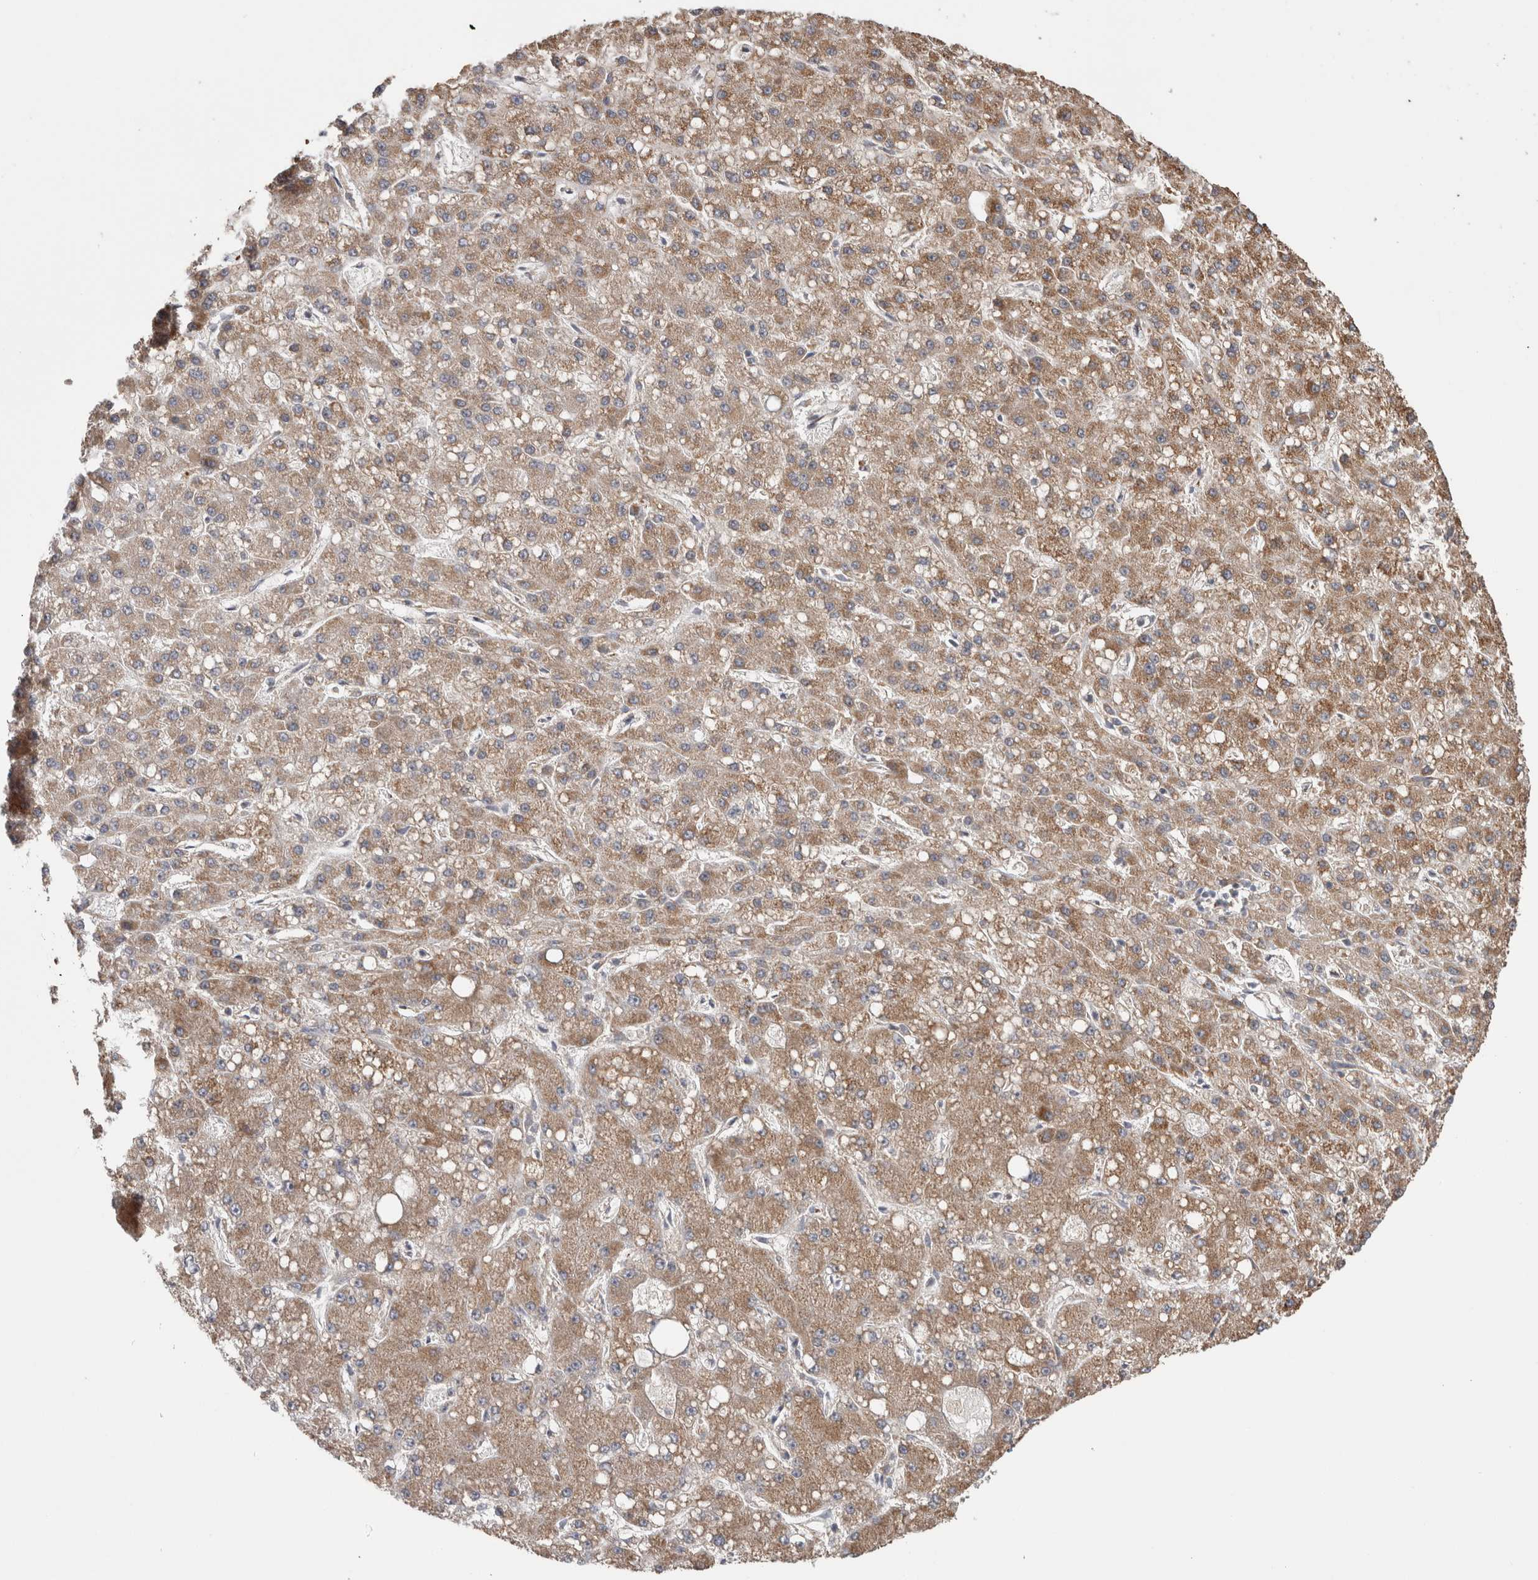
{"staining": {"intensity": "moderate", "quantity": ">75%", "location": "cytoplasmic/membranous"}, "tissue": "liver cancer", "cell_type": "Tumor cells", "image_type": "cancer", "snomed": [{"axis": "morphology", "description": "Carcinoma, Hepatocellular, NOS"}, {"axis": "topography", "description": "Liver"}], "caption": "Protein expression analysis of liver cancer (hepatocellular carcinoma) displays moderate cytoplasmic/membranous positivity in approximately >75% of tumor cells. Using DAB (3,3'-diaminobenzidine) (brown) and hematoxylin (blue) stains, captured at high magnification using brightfield microscopy.", "gene": "TRIM5", "patient": {"sex": "male", "age": 67}}